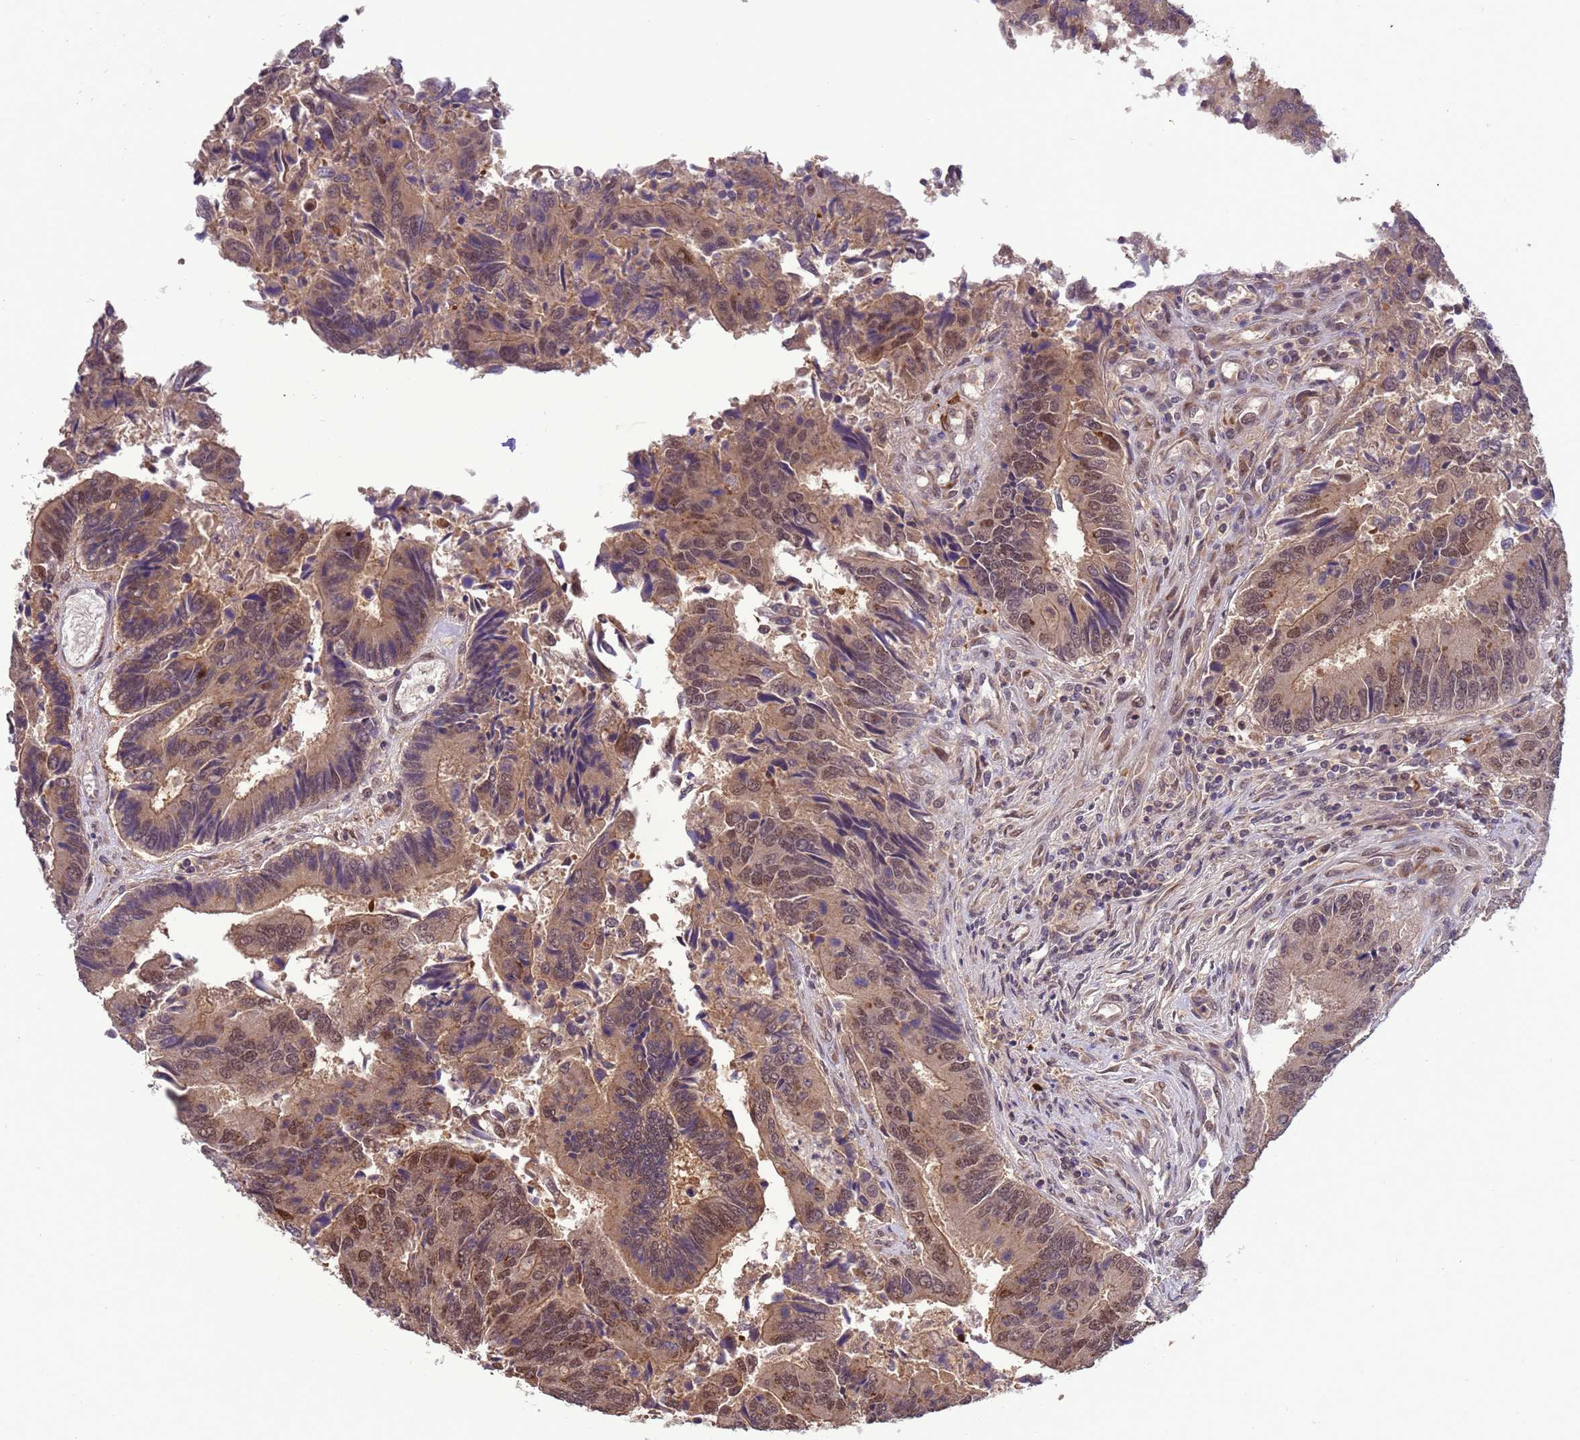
{"staining": {"intensity": "moderate", "quantity": ">75%", "location": "cytoplasmic/membranous,nuclear"}, "tissue": "colorectal cancer", "cell_type": "Tumor cells", "image_type": "cancer", "snomed": [{"axis": "morphology", "description": "Adenocarcinoma, NOS"}, {"axis": "topography", "description": "Colon"}], "caption": "Colorectal cancer stained for a protein (brown) demonstrates moderate cytoplasmic/membranous and nuclear positive positivity in approximately >75% of tumor cells.", "gene": "ZBTB5", "patient": {"sex": "female", "age": 67}}